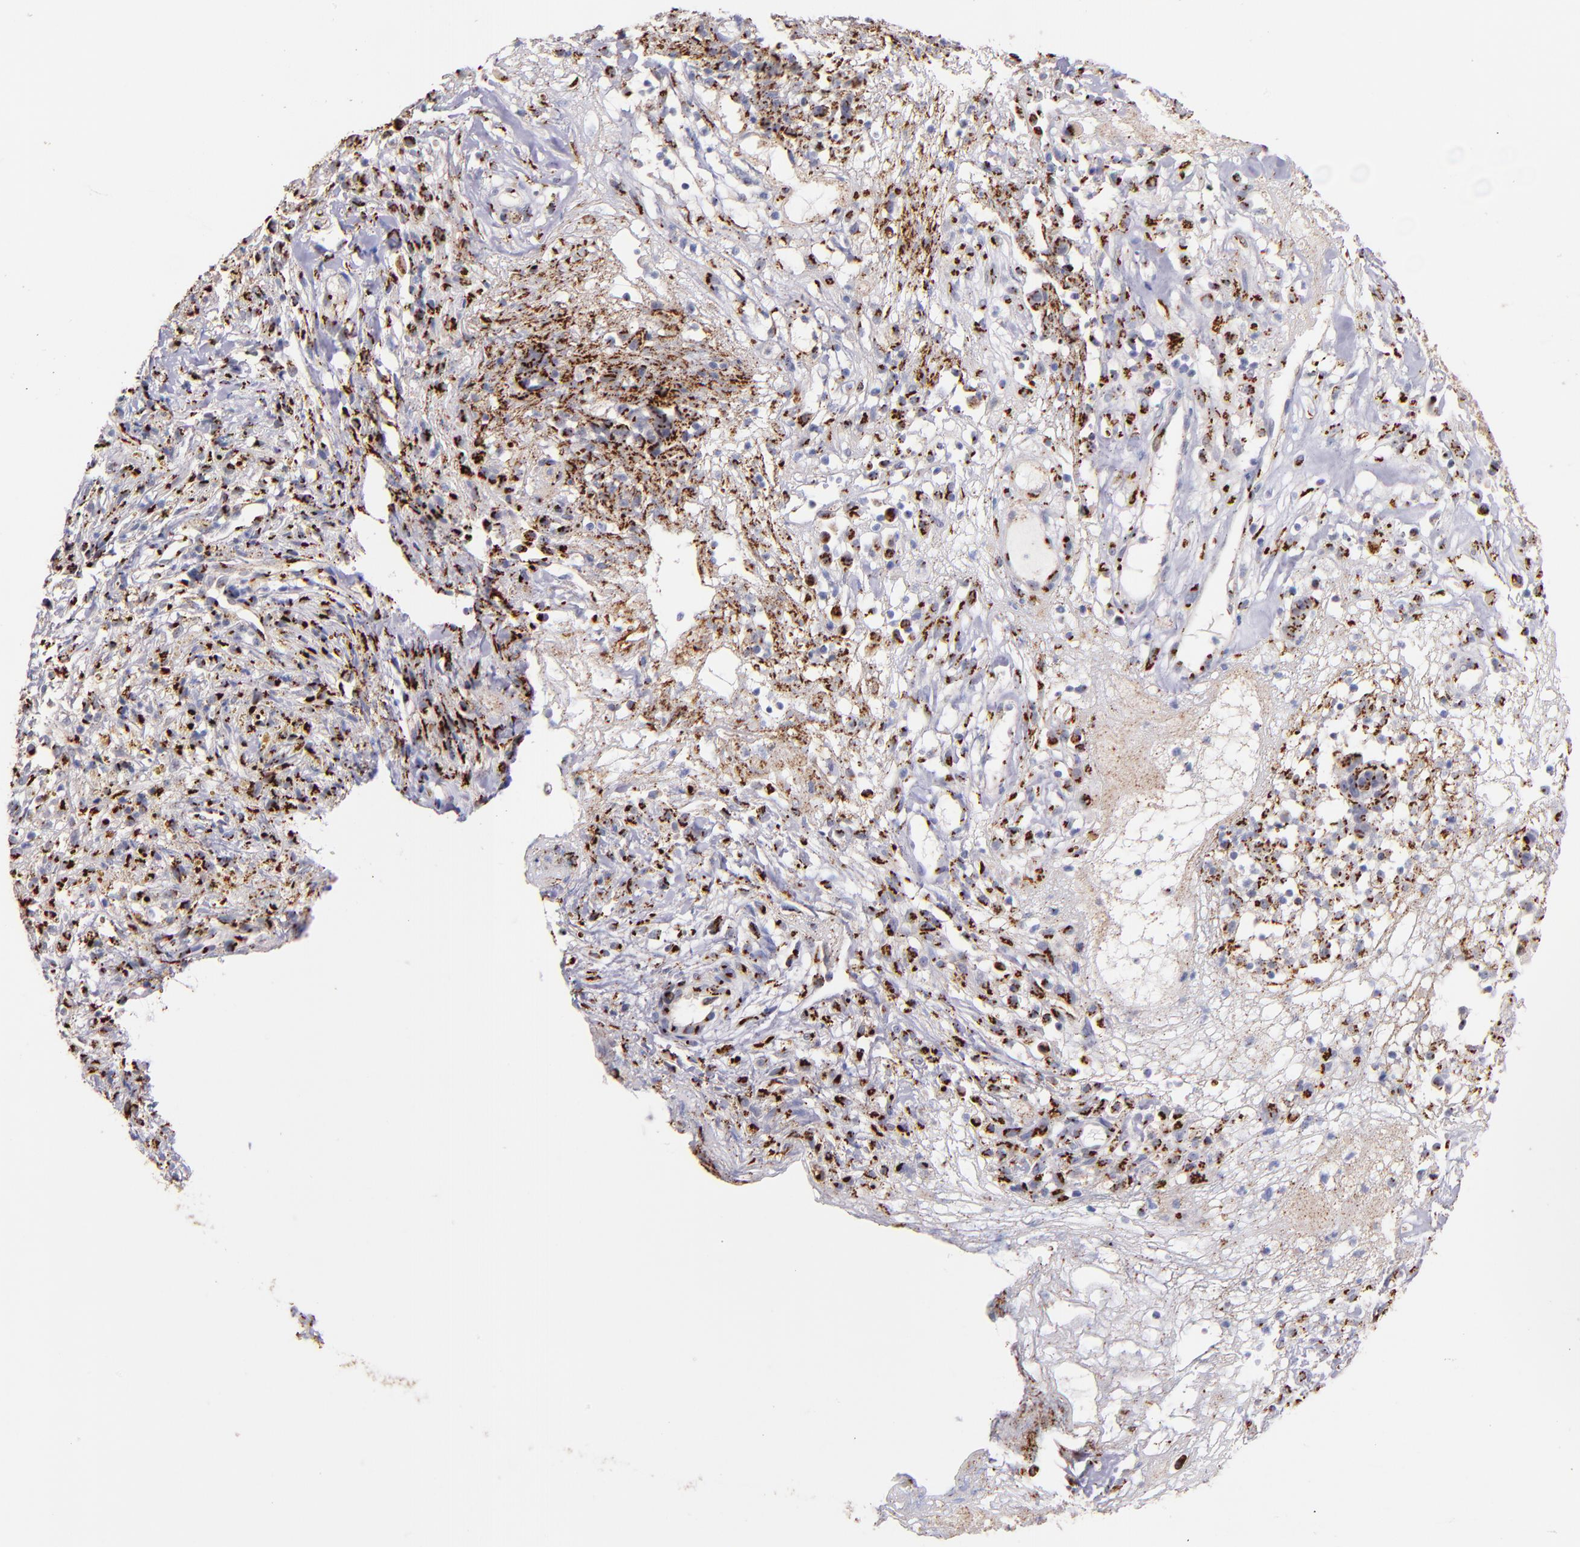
{"staining": {"intensity": "strong", "quantity": ">75%", "location": "cytoplasmic/membranous"}, "tissue": "ovarian cancer", "cell_type": "Tumor cells", "image_type": "cancer", "snomed": [{"axis": "morphology", "description": "Carcinoma, endometroid"}, {"axis": "topography", "description": "Ovary"}], "caption": "Immunohistochemical staining of ovarian cancer demonstrates high levels of strong cytoplasmic/membranous positivity in about >75% of tumor cells. (brown staining indicates protein expression, while blue staining denotes nuclei).", "gene": "GOLIM4", "patient": {"sex": "female", "age": 42}}